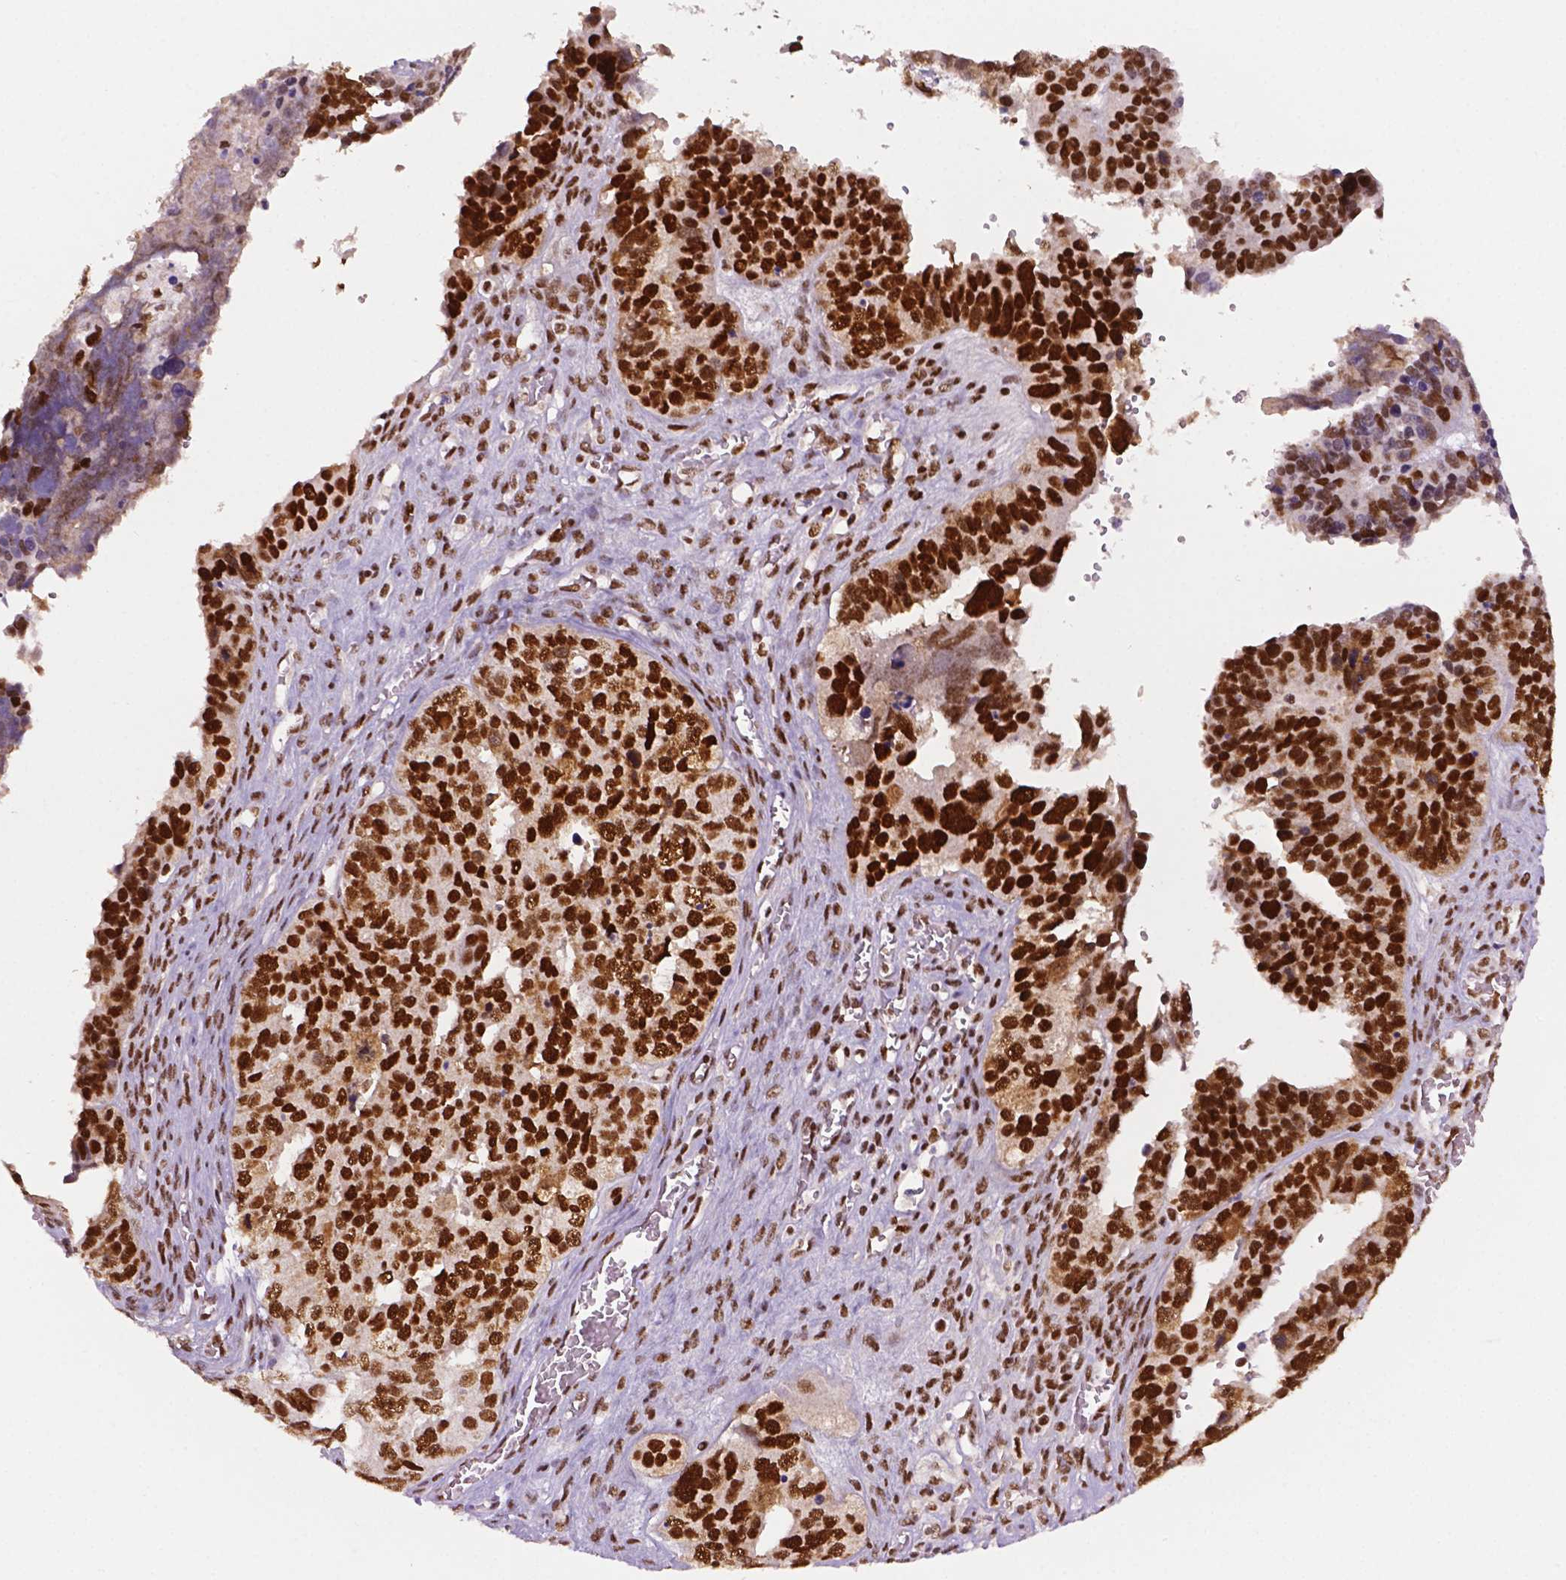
{"staining": {"intensity": "strong", "quantity": "25%-75%", "location": "nuclear"}, "tissue": "ovarian cancer", "cell_type": "Tumor cells", "image_type": "cancer", "snomed": [{"axis": "morphology", "description": "Cystadenocarcinoma, serous, NOS"}, {"axis": "topography", "description": "Ovary"}], "caption": "Ovarian cancer (serous cystadenocarcinoma) stained for a protein demonstrates strong nuclear positivity in tumor cells. The protein is shown in brown color, while the nuclei are stained blue.", "gene": "MLH1", "patient": {"sex": "female", "age": 76}}